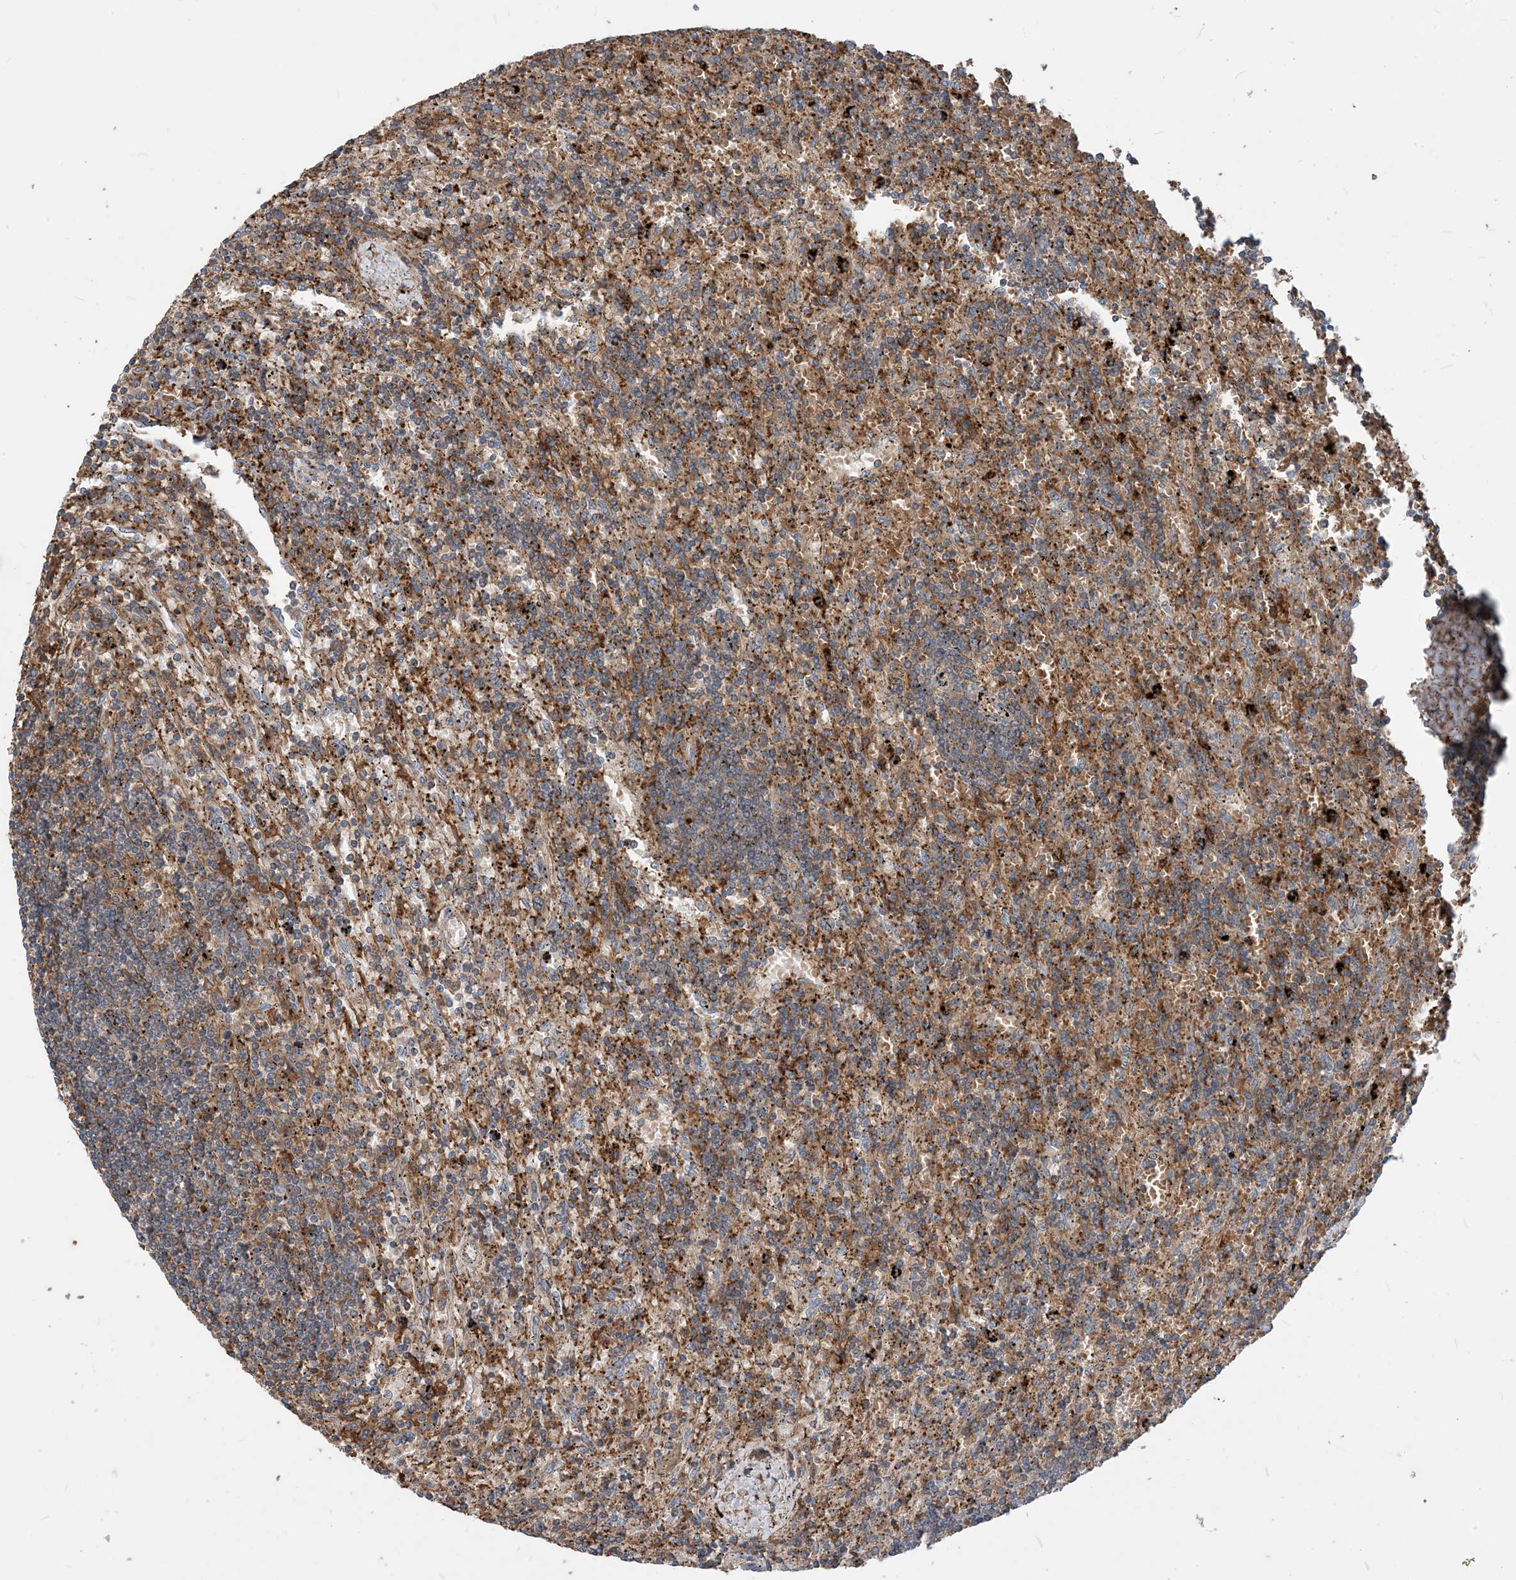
{"staining": {"intensity": "moderate", "quantity": ">75%", "location": "cytoplasmic/membranous"}, "tissue": "lymphoma", "cell_type": "Tumor cells", "image_type": "cancer", "snomed": [{"axis": "morphology", "description": "Malignant lymphoma, non-Hodgkin's type, Low grade"}, {"axis": "topography", "description": "Spleen"}], "caption": "Brown immunohistochemical staining in human lymphoma demonstrates moderate cytoplasmic/membranous positivity in approximately >75% of tumor cells. Immunohistochemistry (ihc) stains the protein of interest in brown and the nuclei are stained blue.", "gene": "PARVG", "patient": {"sex": "male", "age": 76}}